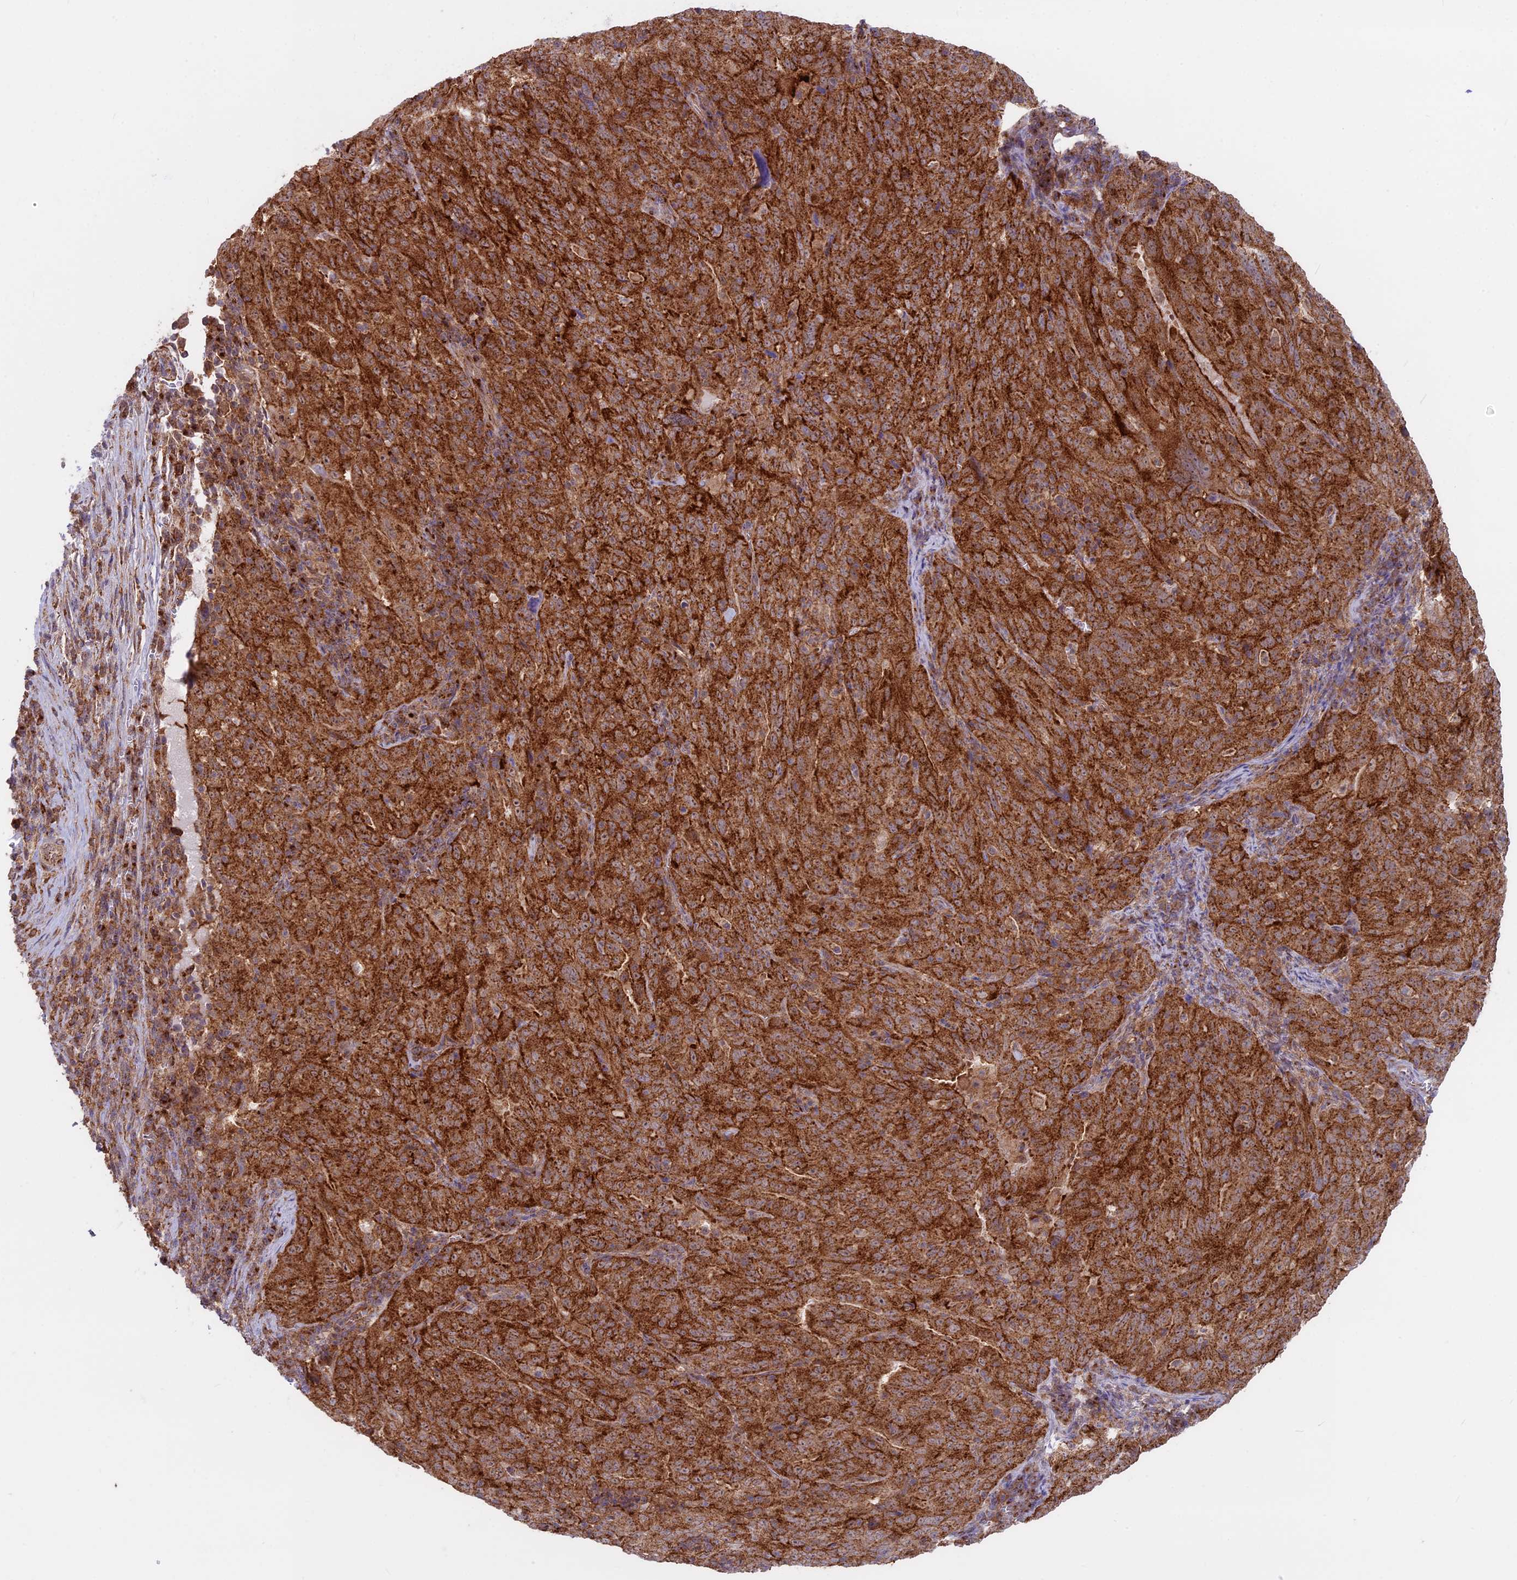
{"staining": {"intensity": "strong", "quantity": ">75%", "location": "cytoplasmic/membranous"}, "tissue": "pancreatic cancer", "cell_type": "Tumor cells", "image_type": "cancer", "snomed": [{"axis": "morphology", "description": "Adenocarcinoma, NOS"}, {"axis": "topography", "description": "Pancreas"}], "caption": "Human pancreatic adenocarcinoma stained with a protein marker shows strong staining in tumor cells.", "gene": "CLINT1", "patient": {"sex": "male", "age": 63}}